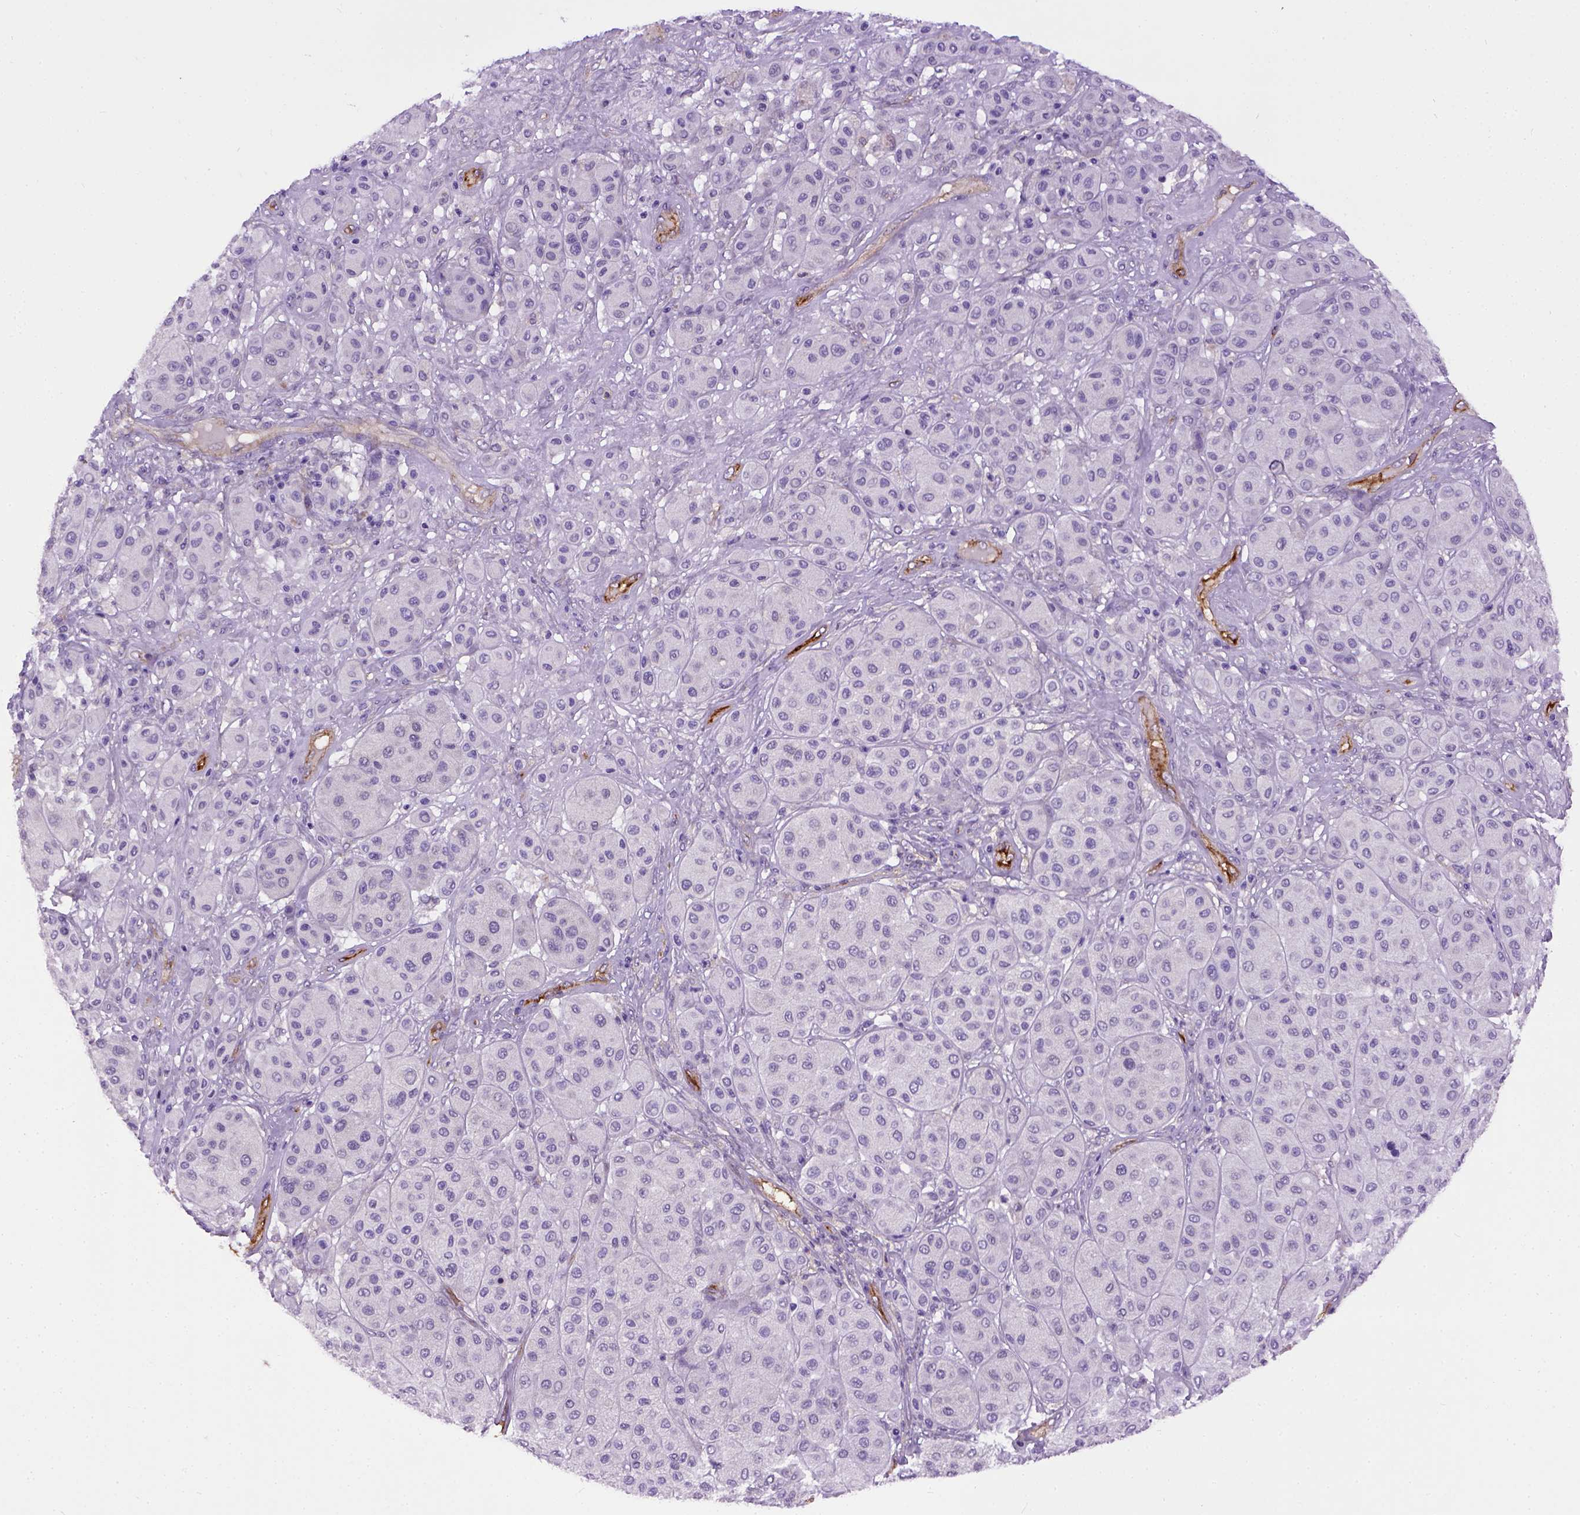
{"staining": {"intensity": "negative", "quantity": "none", "location": "none"}, "tissue": "melanoma", "cell_type": "Tumor cells", "image_type": "cancer", "snomed": [{"axis": "morphology", "description": "Malignant melanoma, Metastatic site"}, {"axis": "topography", "description": "Smooth muscle"}], "caption": "Tumor cells show no significant protein expression in melanoma.", "gene": "ENG", "patient": {"sex": "male", "age": 41}}